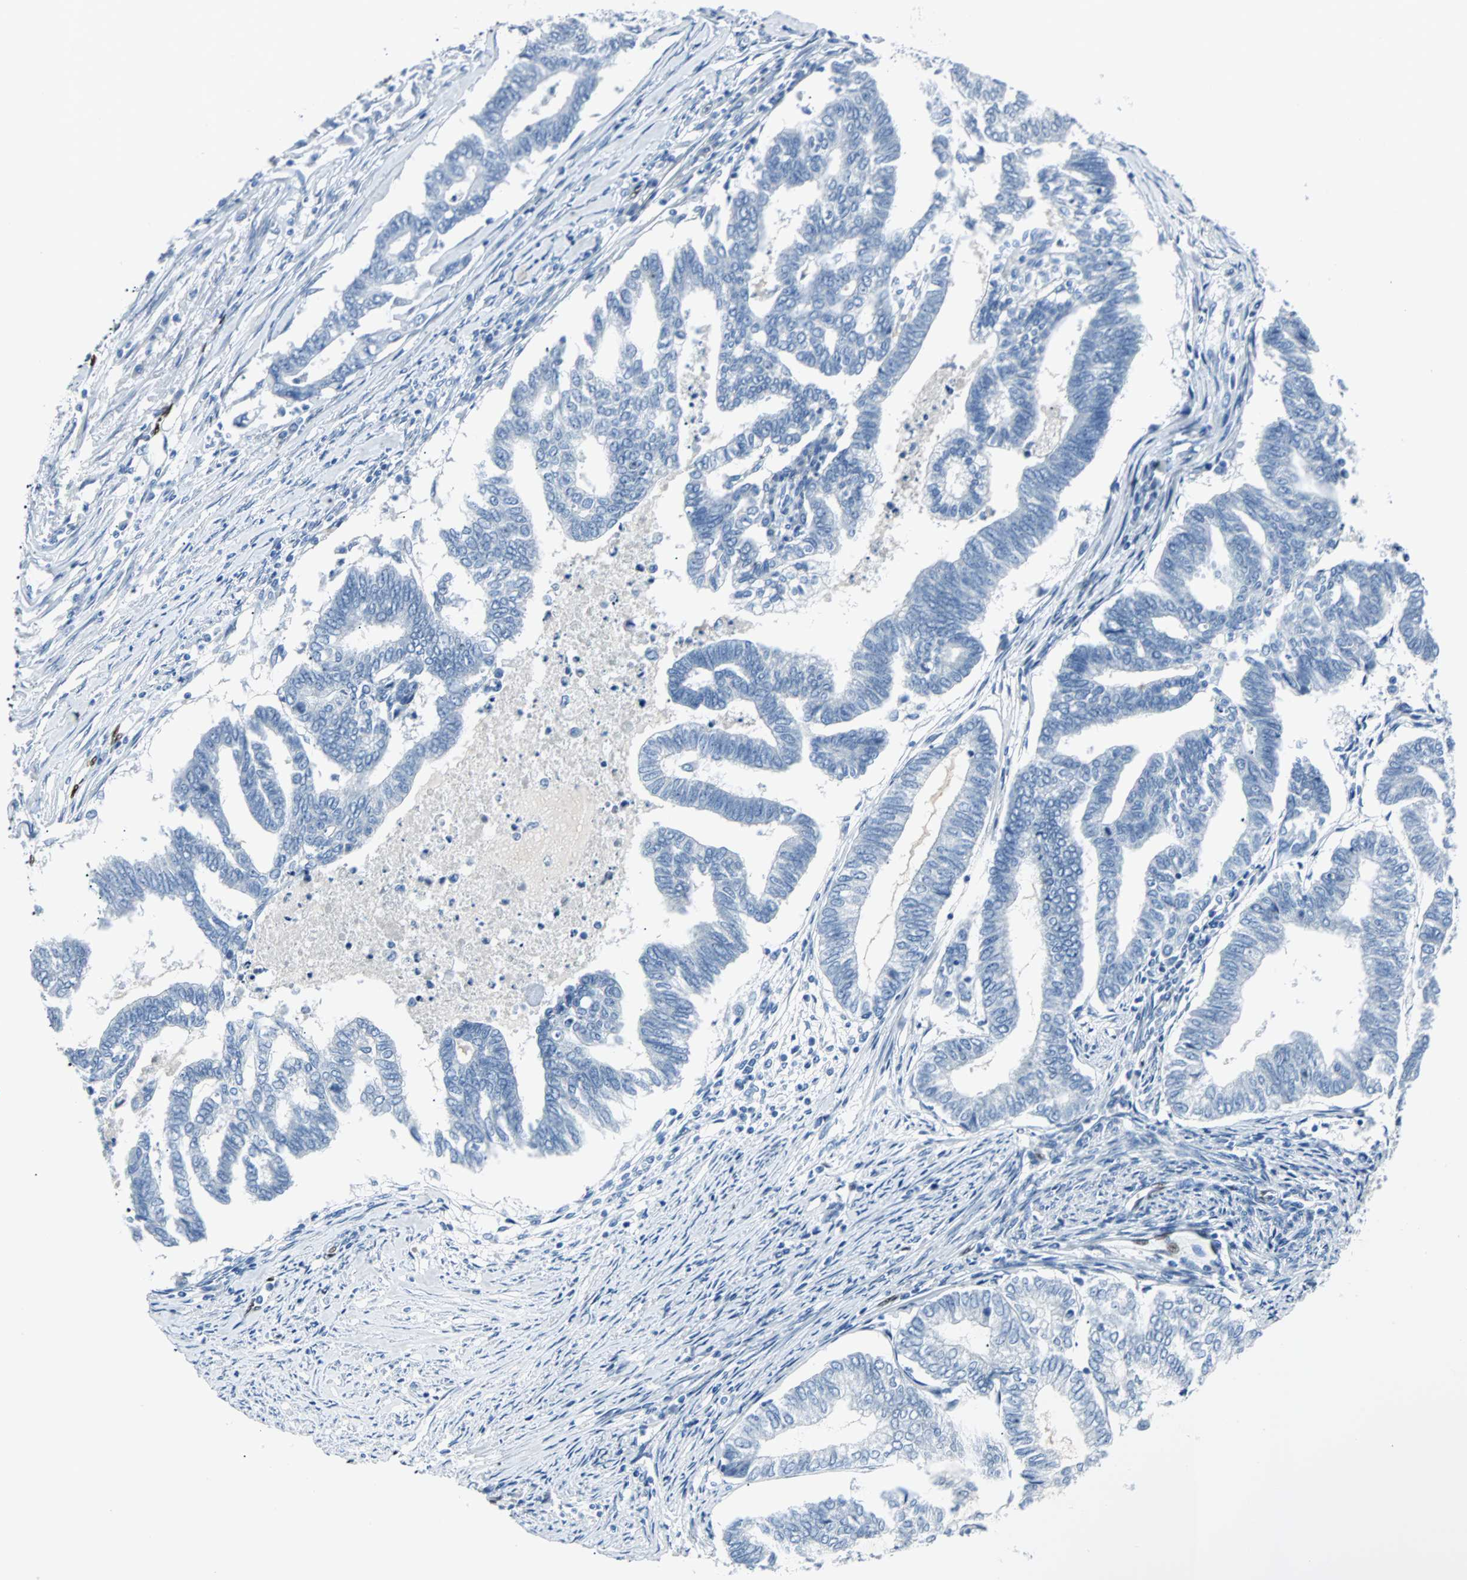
{"staining": {"intensity": "negative", "quantity": "none", "location": "none"}, "tissue": "endometrial cancer", "cell_type": "Tumor cells", "image_type": "cancer", "snomed": [{"axis": "morphology", "description": "Adenocarcinoma, NOS"}, {"axis": "topography", "description": "Endometrium"}], "caption": "The histopathology image displays no significant staining in tumor cells of adenocarcinoma (endometrial).", "gene": "IL33", "patient": {"sex": "female", "age": 79}}